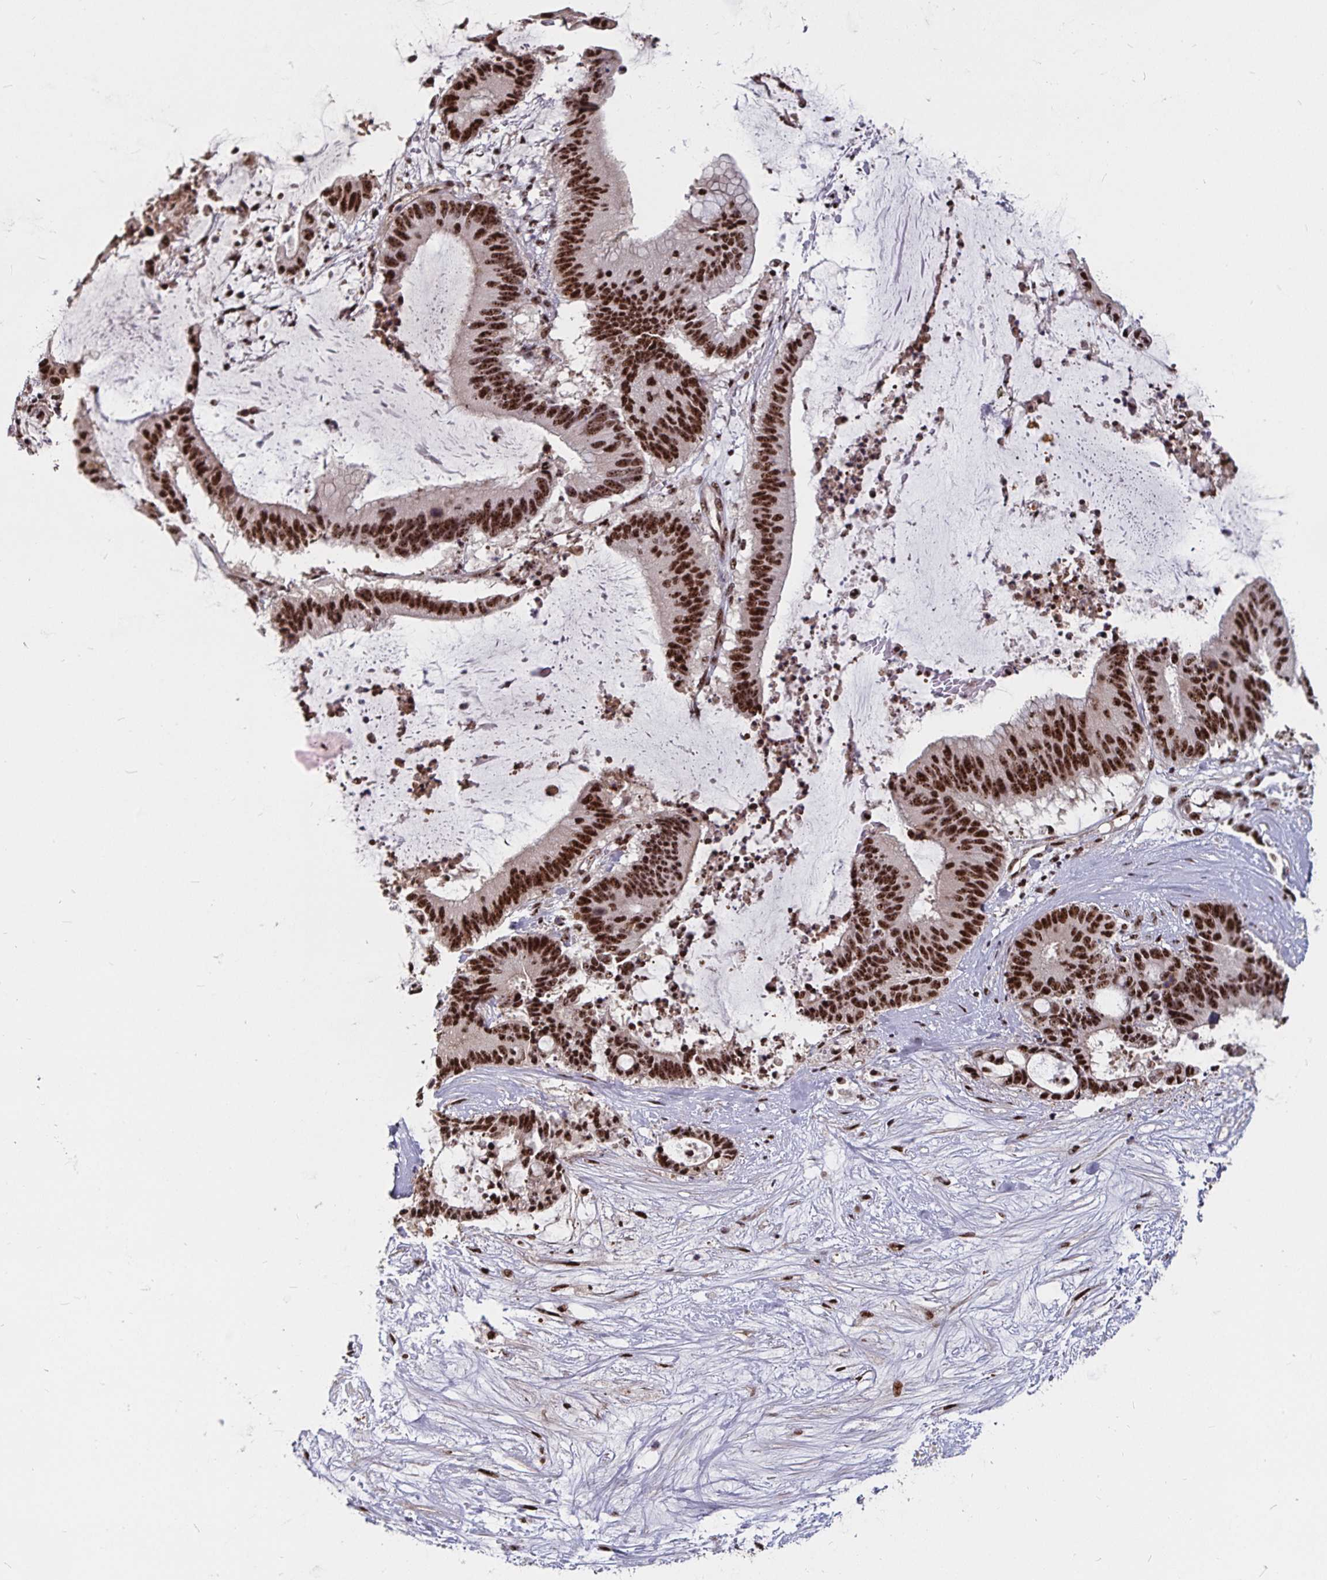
{"staining": {"intensity": "strong", "quantity": ">75%", "location": "nuclear"}, "tissue": "liver cancer", "cell_type": "Tumor cells", "image_type": "cancer", "snomed": [{"axis": "morphology", "description": "Normal tissue, NOS"}, {"axis": "morphology", "description": "Cholangiocarcinoma"}, {"axis": "topography", "description": "Liver"}, {"axis": "topography", "description": "Peripheral nerve tissue"}], "caption": "DAB immunohistochemical staining of liver cancer demonstrates strong nuclear protein staining in about >75% of tumor cells.", "gene": "LAS1L", "patient": {"sex": "female", "age": 73}}